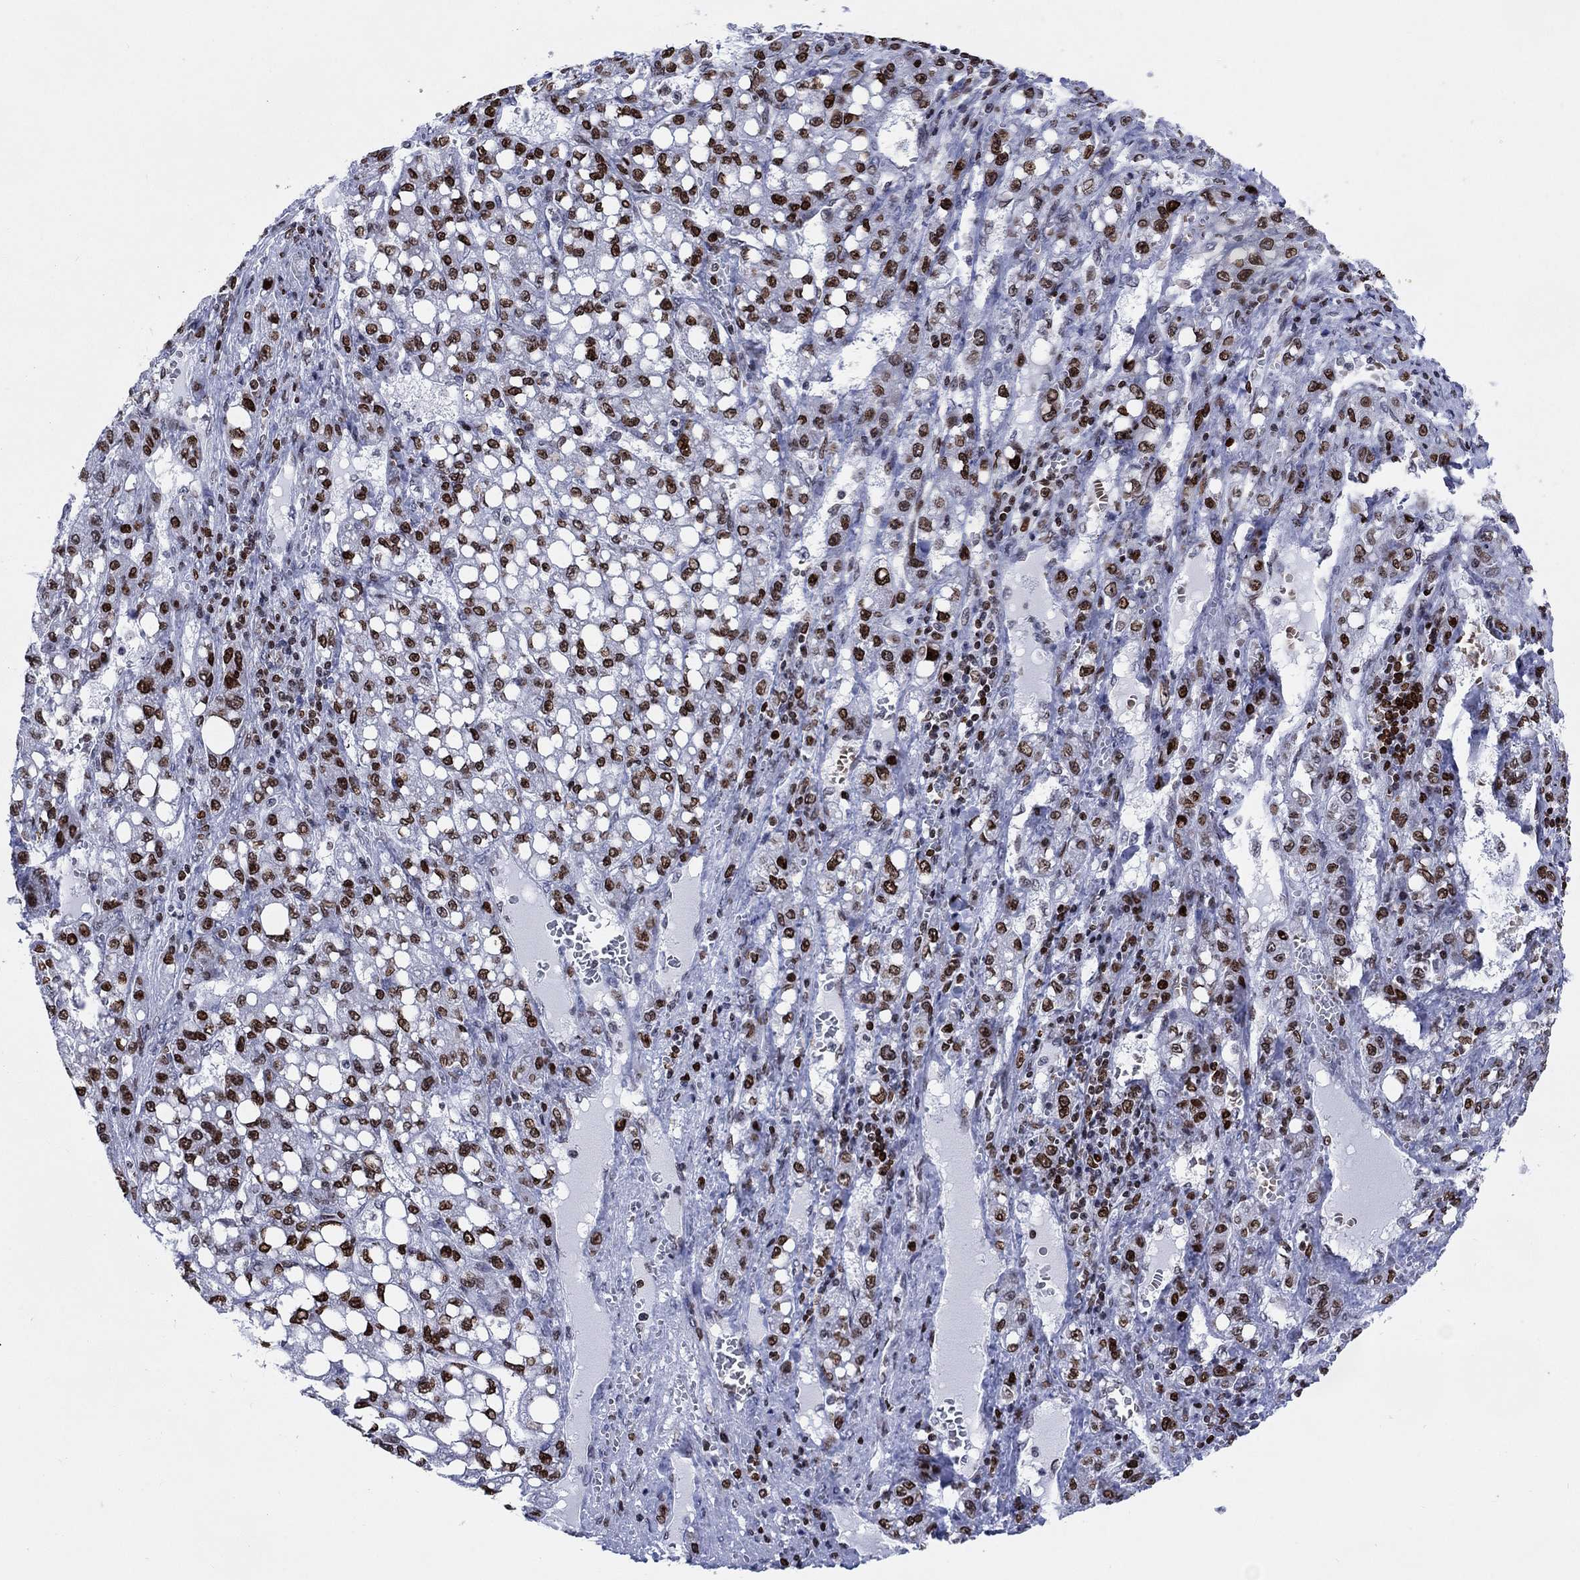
{"staining": {"intensity": "strong", "quantity": "25%-75%", "location": "nuclear"}, "tissue": "liver cancer", "cell_type": "Tumor cells", "image_type": "cancer", "snomed": [{"axis": "morphology", "description": "Carcinoma, Hepatocellular, NOS"}, {"axis": "topography", "description": "Liver"}], "caption": "This is an image of immunohistochemistry (IHC) staining of hepatocellular carcinoma (liver), which shows strong expression in the nuclear of tumor cells.", "gene": "HMGA1", "patient": {"sex": "female", "age": 65}}